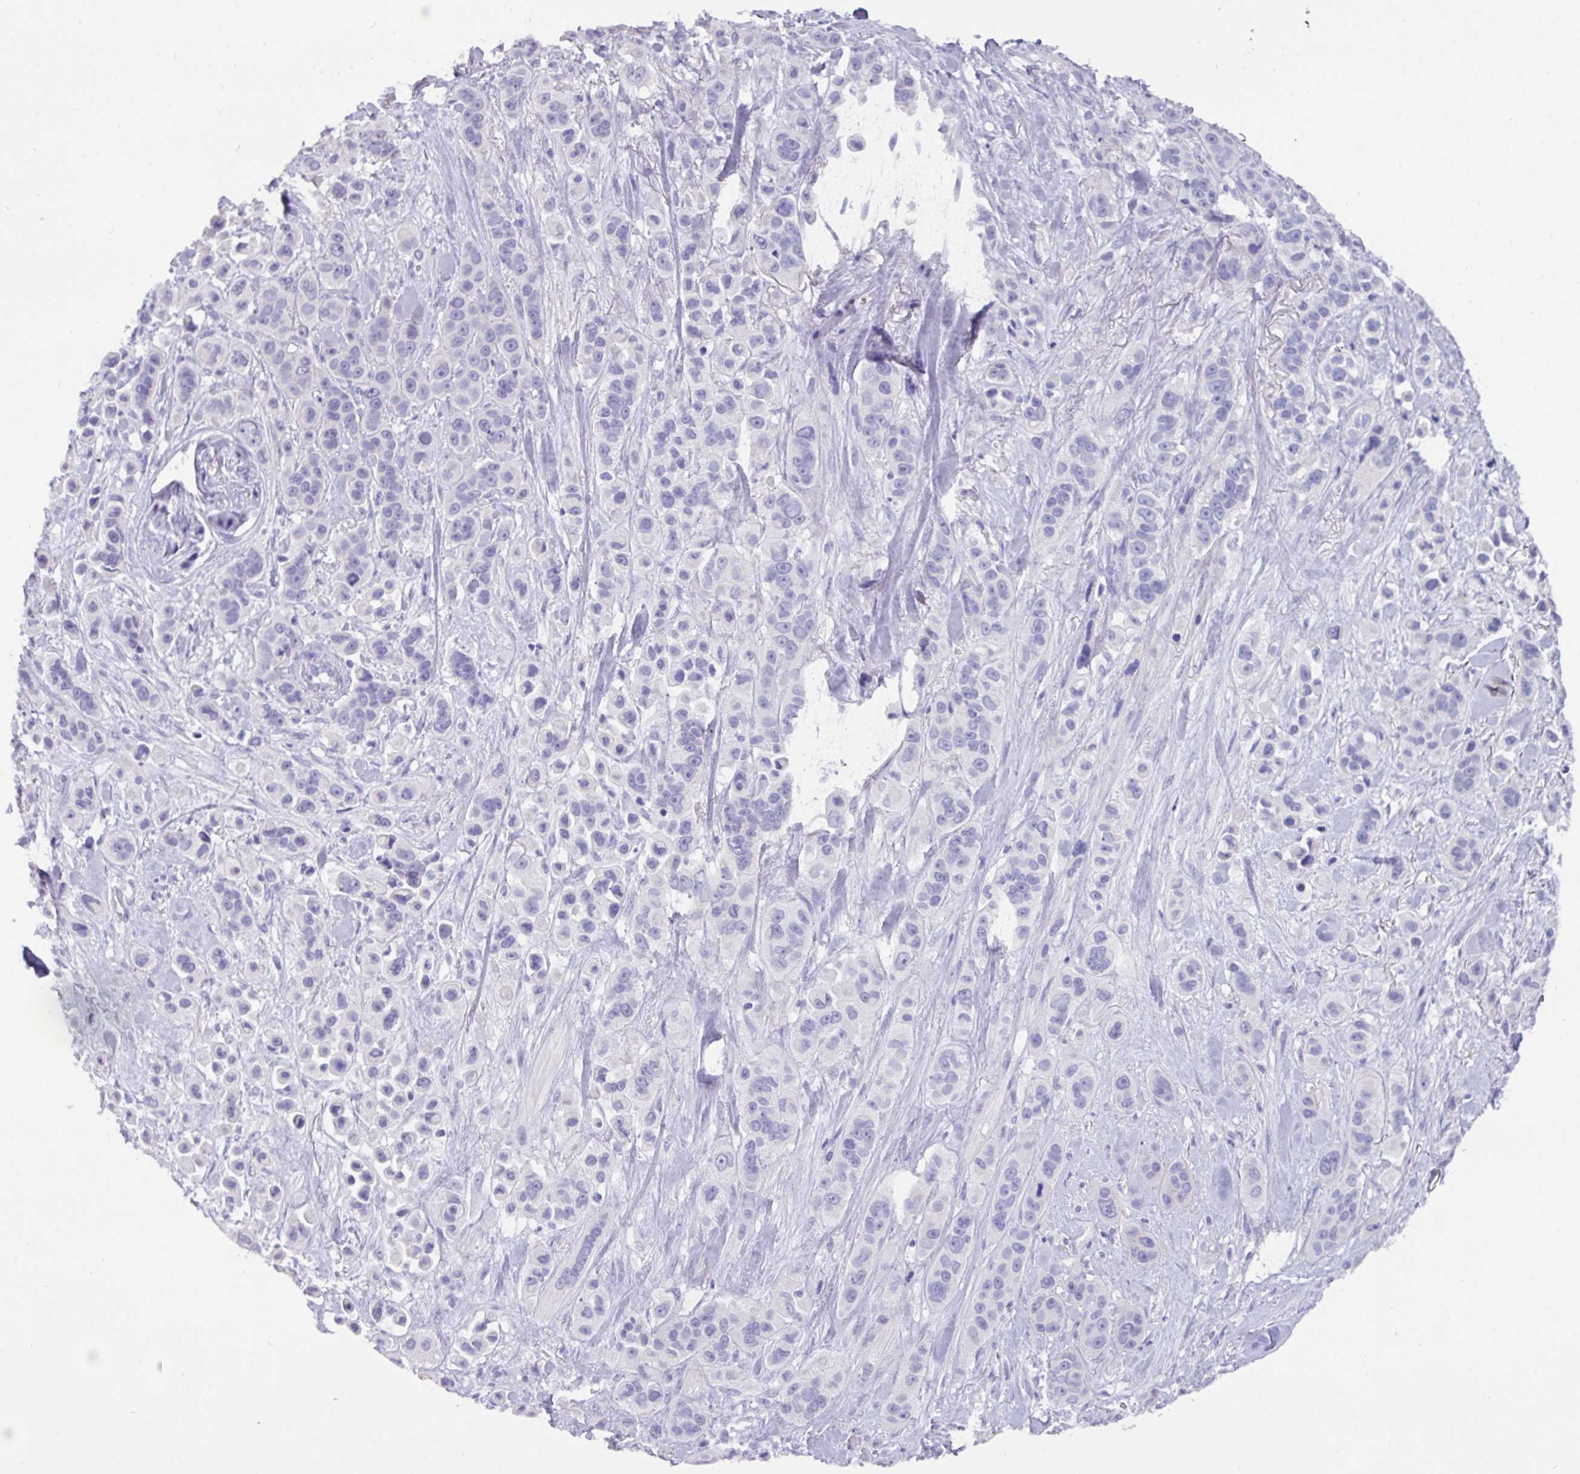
{"staining": {"intensity": "negative", "quantity": "none", "location": "none"}, "tissue": "skin cancer", "cell_type": "Tumor cells", "image_type": "cancer", "snomed": [{"axis": "morphology", "description": "Squamous cell carcinoma, NOS"}, {"axis": "topography", "description": "Skin"}], "caption": "Tumor cells are negative for protein expression in human skin squamous cell carcinoma.", "gene": "EPCAM", "patient": {"sex": "male", "age": 67}}